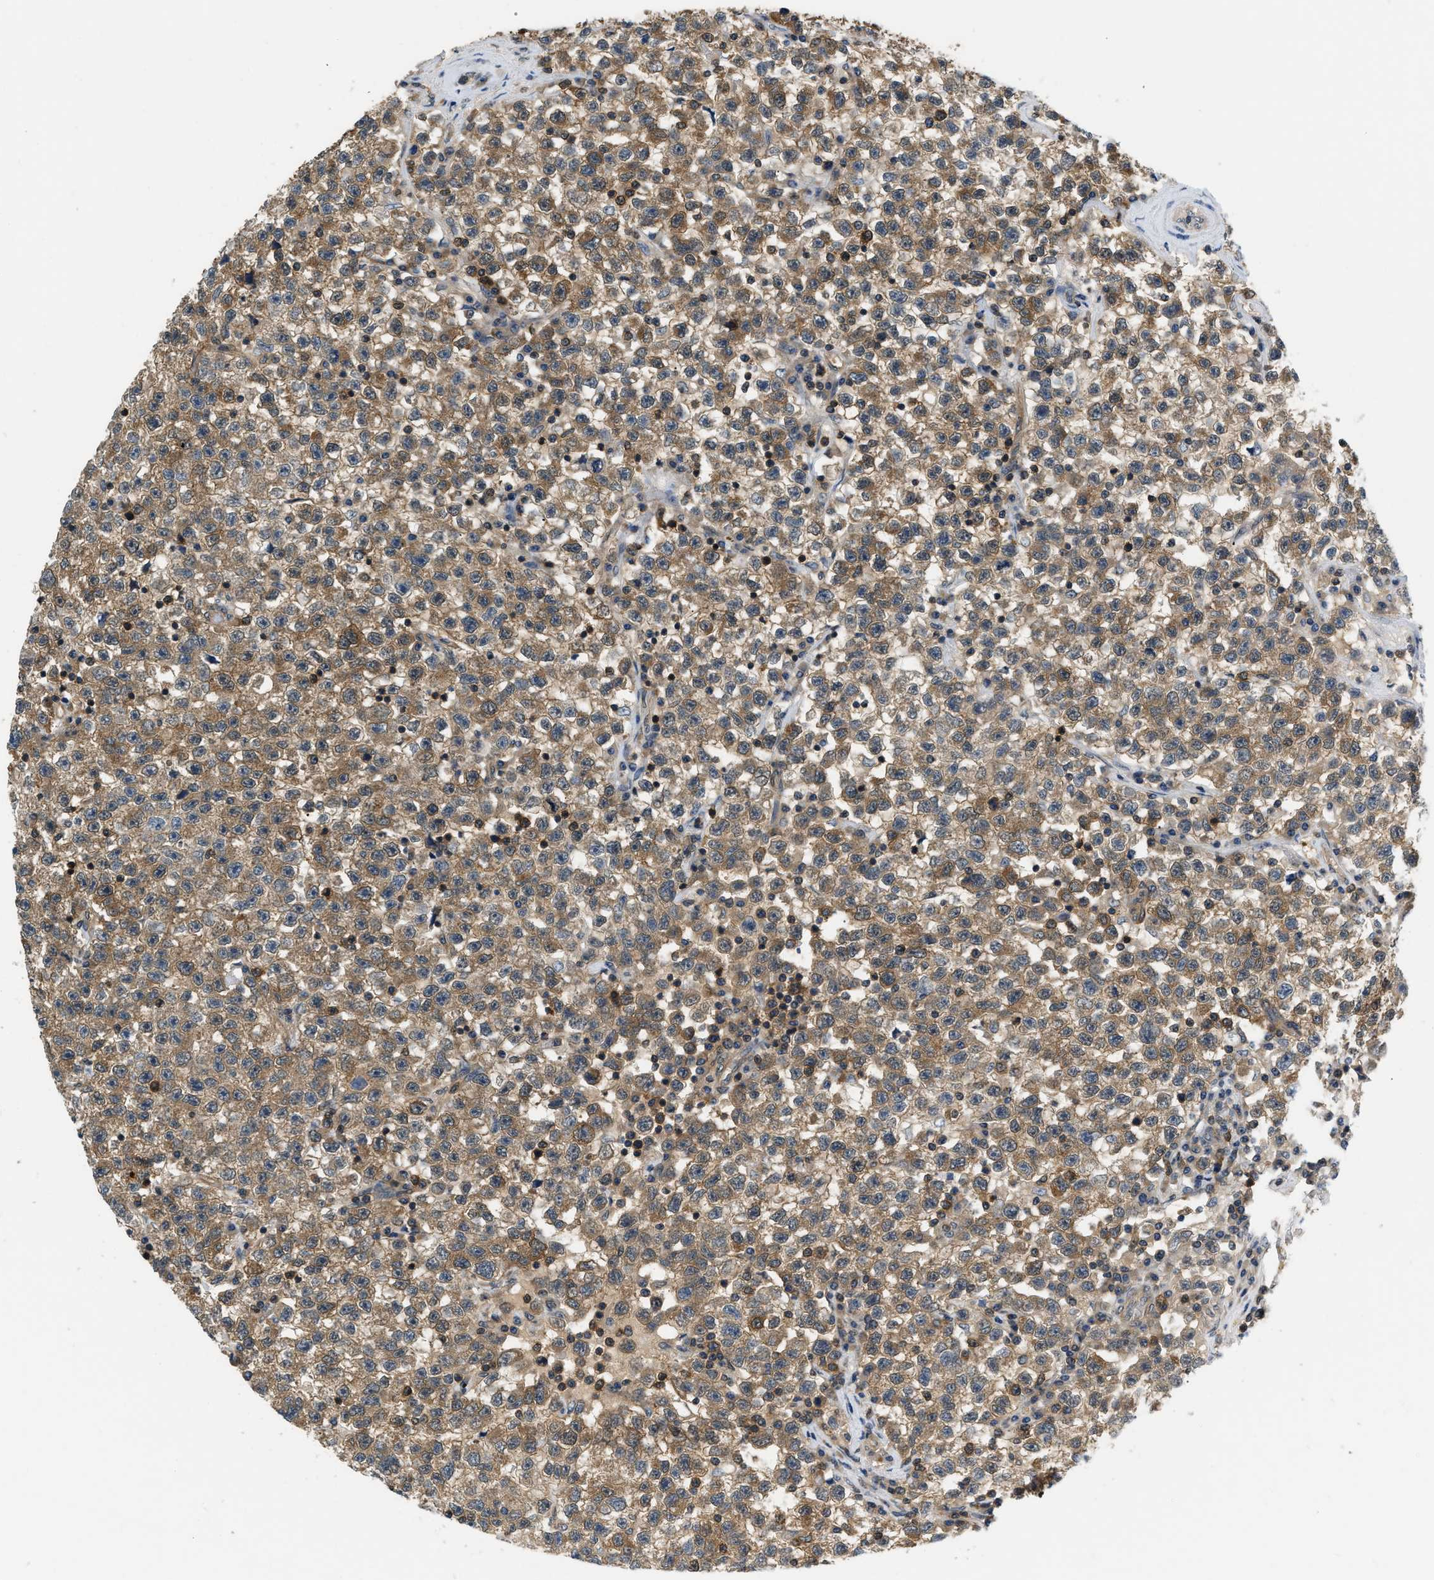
{"staining": {"intensity": "moderate", "quantity": ">75%", "location": "cytoplasmic/membranous"}, "tissue": "testis cancer", "cell_type": "Tumor cells", "image_type": "cancer", "snomed": [{"axis": "morphology", "description": "Seminoma, NOS"}, {"axis": "topography", "description": "Testis"}], "caption": "Immunohistochemical staining of human seminoma (testis) reveals medium levels of moderate cytoplasmic/membranous protein expression in about >75% of tumor cells.", "gene": "EIF4EBP2", "patient": {"sex": "male", "age": 22}}